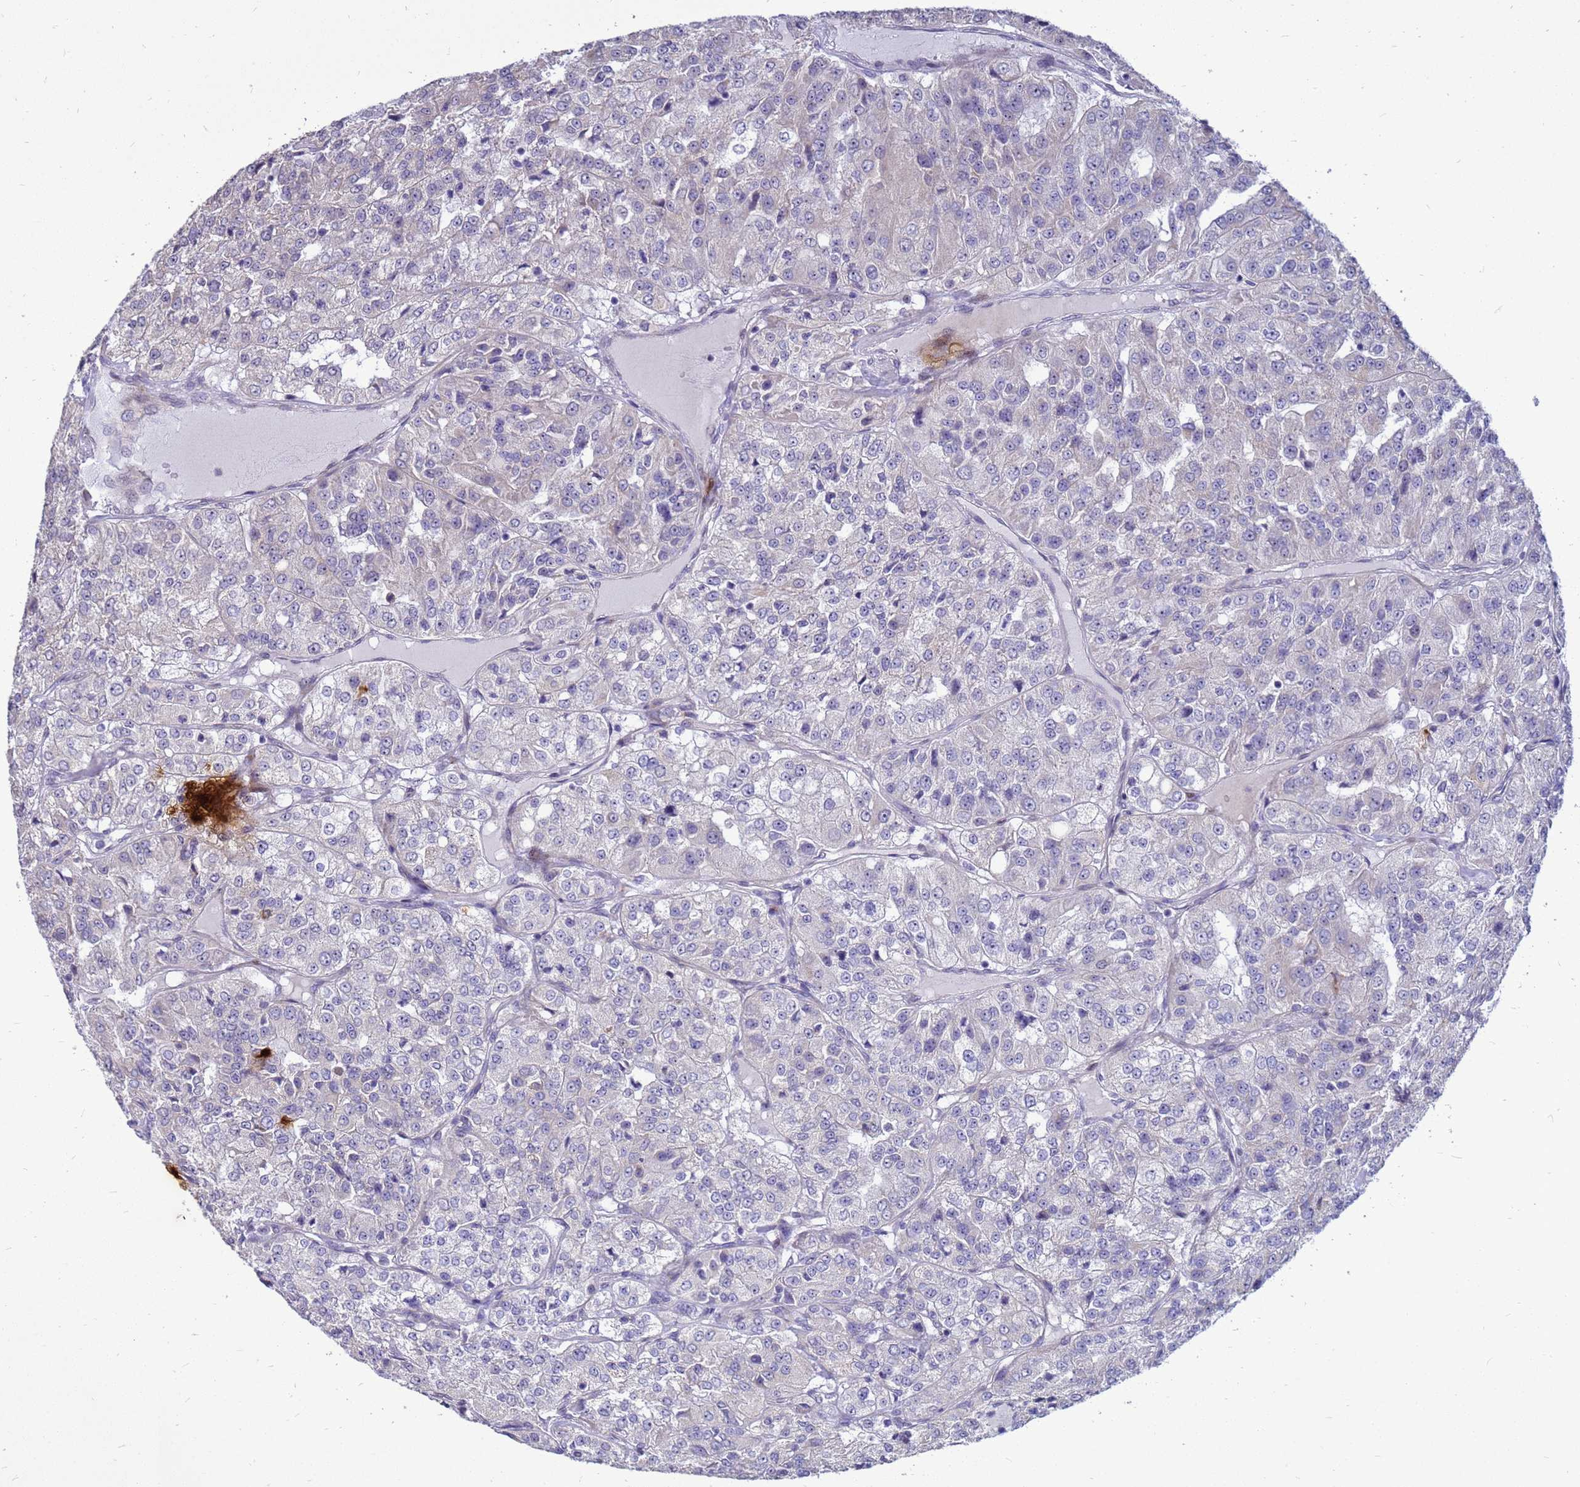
{"staining": {"intensity": "negative", "quantity": "none", "location": "none"}, "tissue": "renal cancer", "cell_type": "Tumor cells", "image_type": "cancer", "snomed": [{"axis": "morphology", "description": "Adenocarcinoma, NOS"}, {"axis": "topography", "description": "Kidney"}], "caption": "Tumor cells are negative for brown protein staining in renal cancer (adenocarcinoma).", "gene": "RSPO1", "patient": {"sex": "female", "age": 63}}